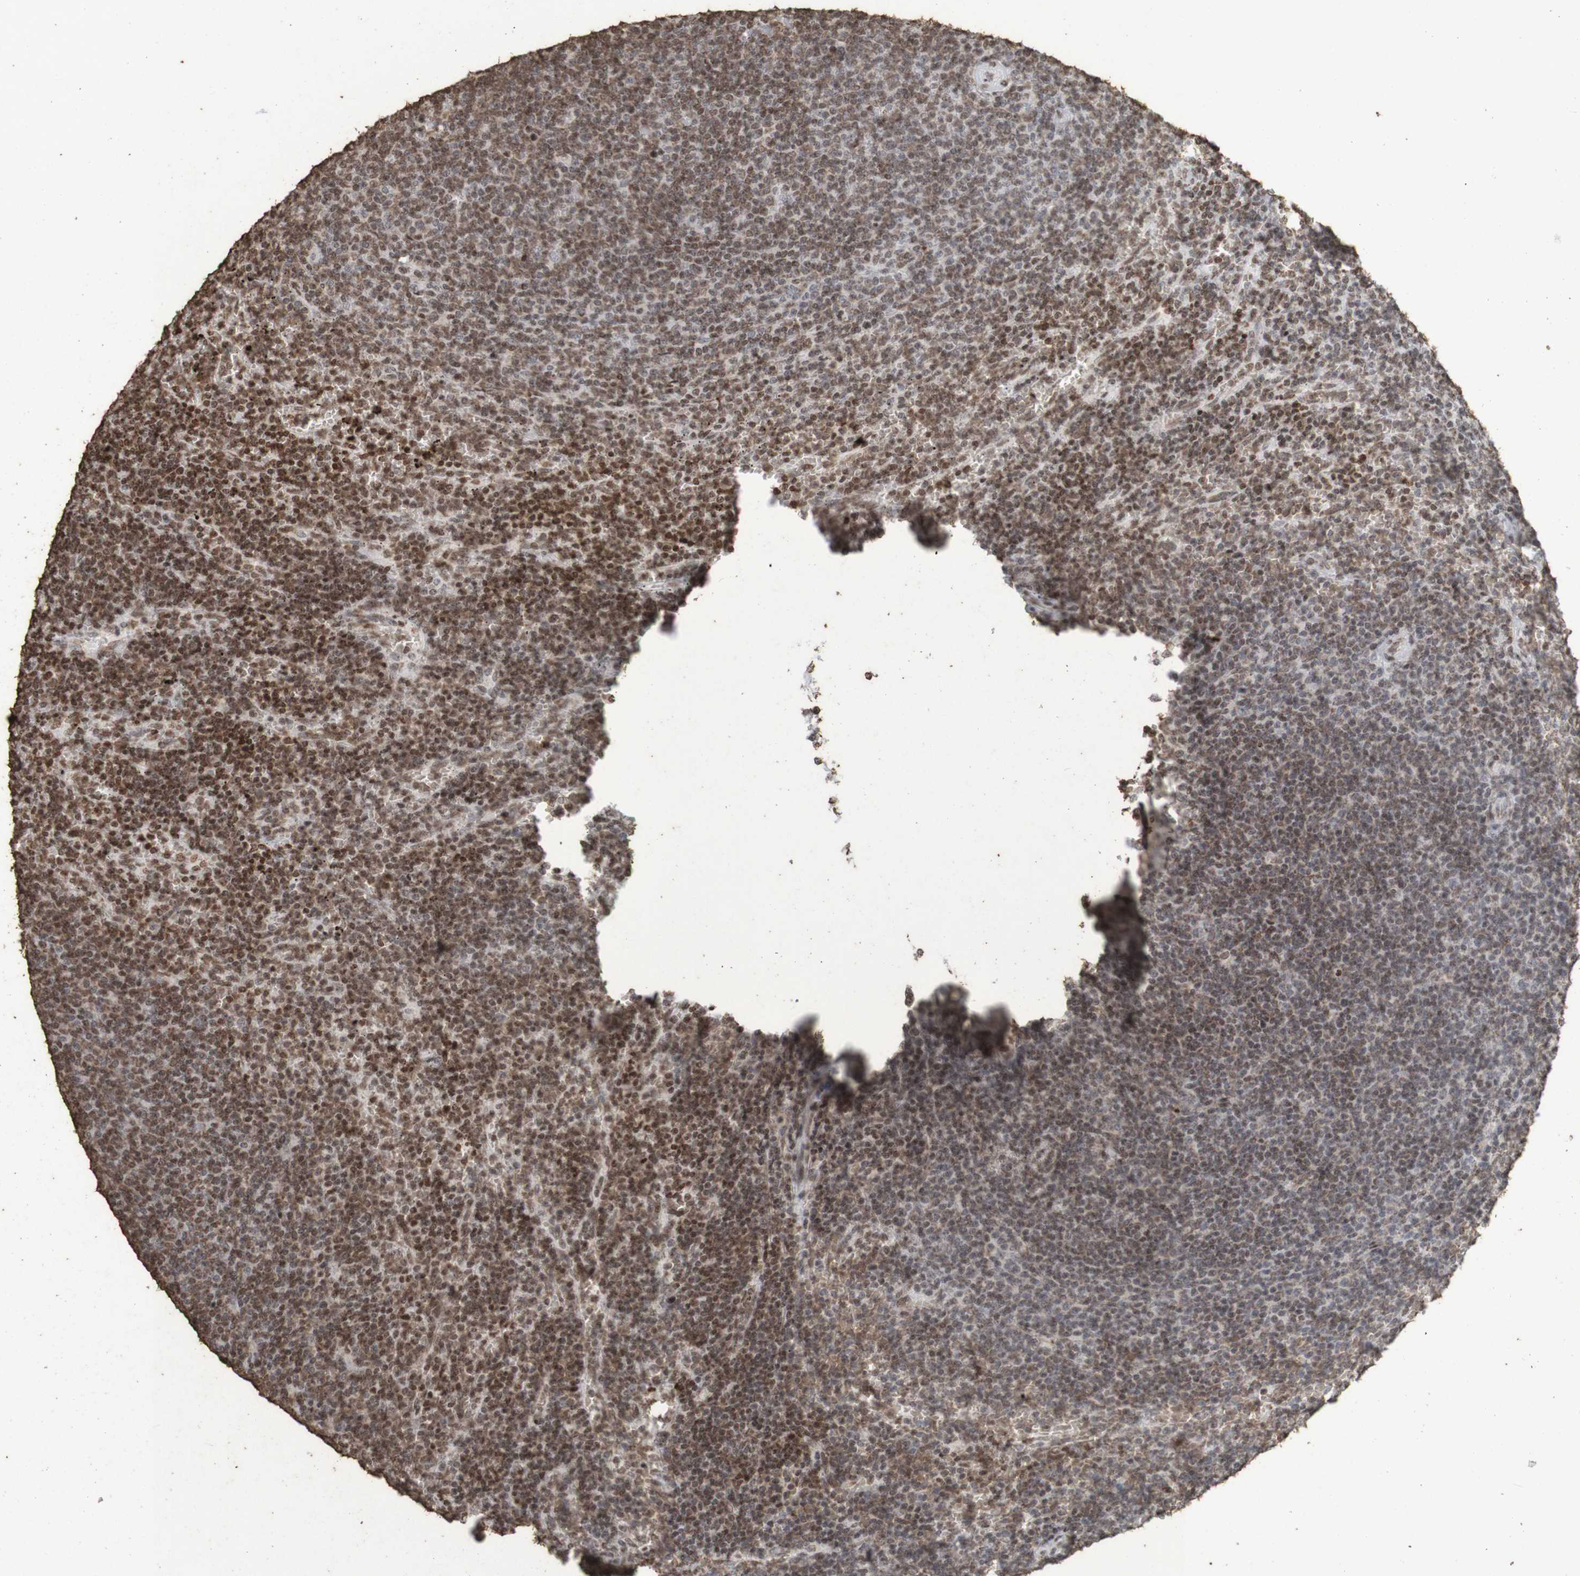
{"staining": {"intensity": "moderate", "quantity": ">75%", "location": "nuclear"}, "tissue": "lymphoma", "cell_type": "Tumor cells", "image_type": "cancer", "snomed": [{"axis": "morphology", "description": "Malignant lymphoma, non-Hodgkin's type, Low grade"}, {"axis": "topography", "description": "Spleen"}], "caption": "The immunohistochemical stain labels moderate nuclear positivity in tumor cells of malignant lymphoma, non-Hodgkin's type (low-grade) tissue.", "gene": "GFI1", "patient": {"sex": "female", "age": 50}}